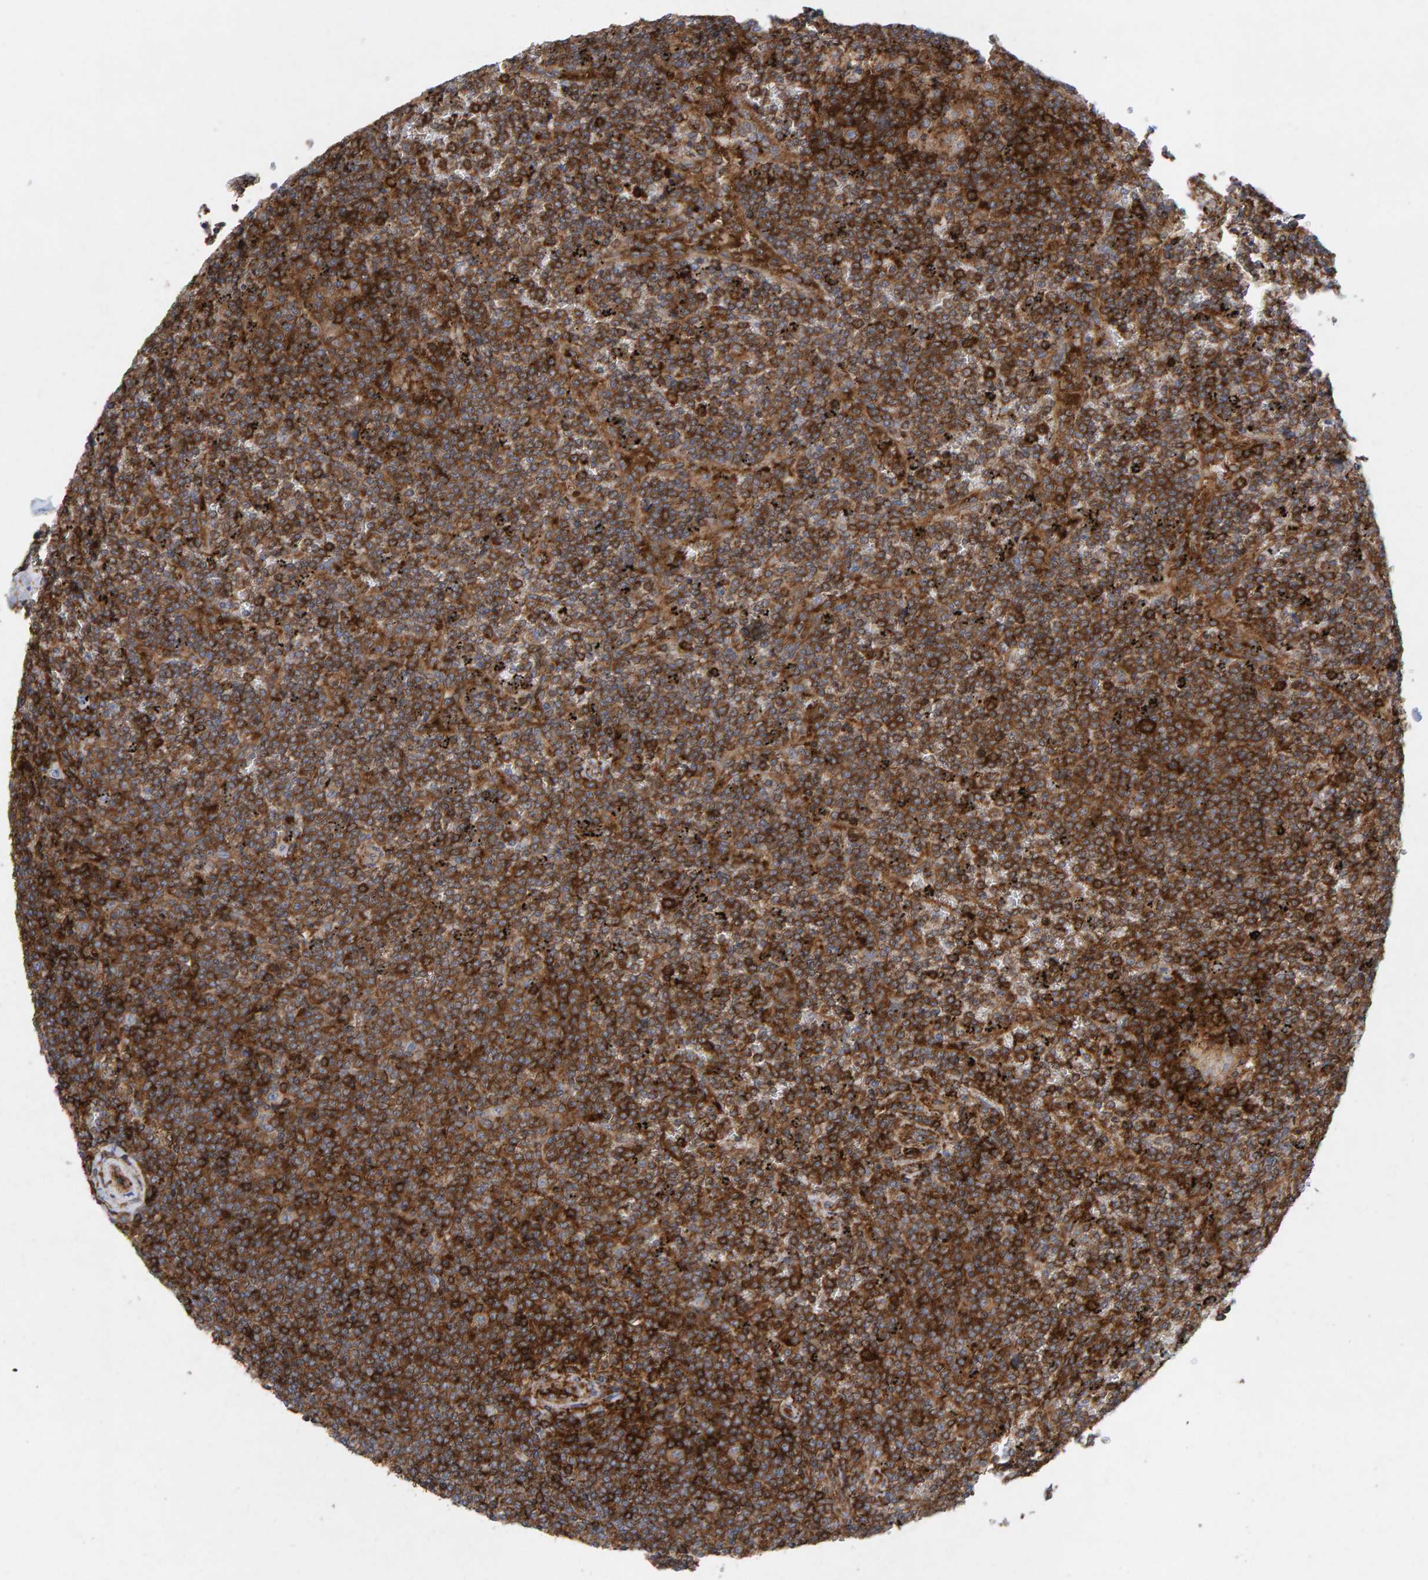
{"staining": {"intensity": "strong", "quantity": ">75%", "location": "cytoplasmic/membranous"}, "tissue": "lymphoma", "cell_type": "Tumor cells", "image_type": "cancer", "snomed": [{"axis": "morphology", "description": "Malignant lymphoma, non-Hodgkin's type, Low grade"}, {"axis": "topography", "description": "Spleen"}], "caption": "This is an image of immunohistochemistry (IHC) staining of lymphoma, which shows strong expression in the cytoplasmic/membranous of tumor cells.", "gene": "MVP", "patient": {"sex": "female", "age": 19}}